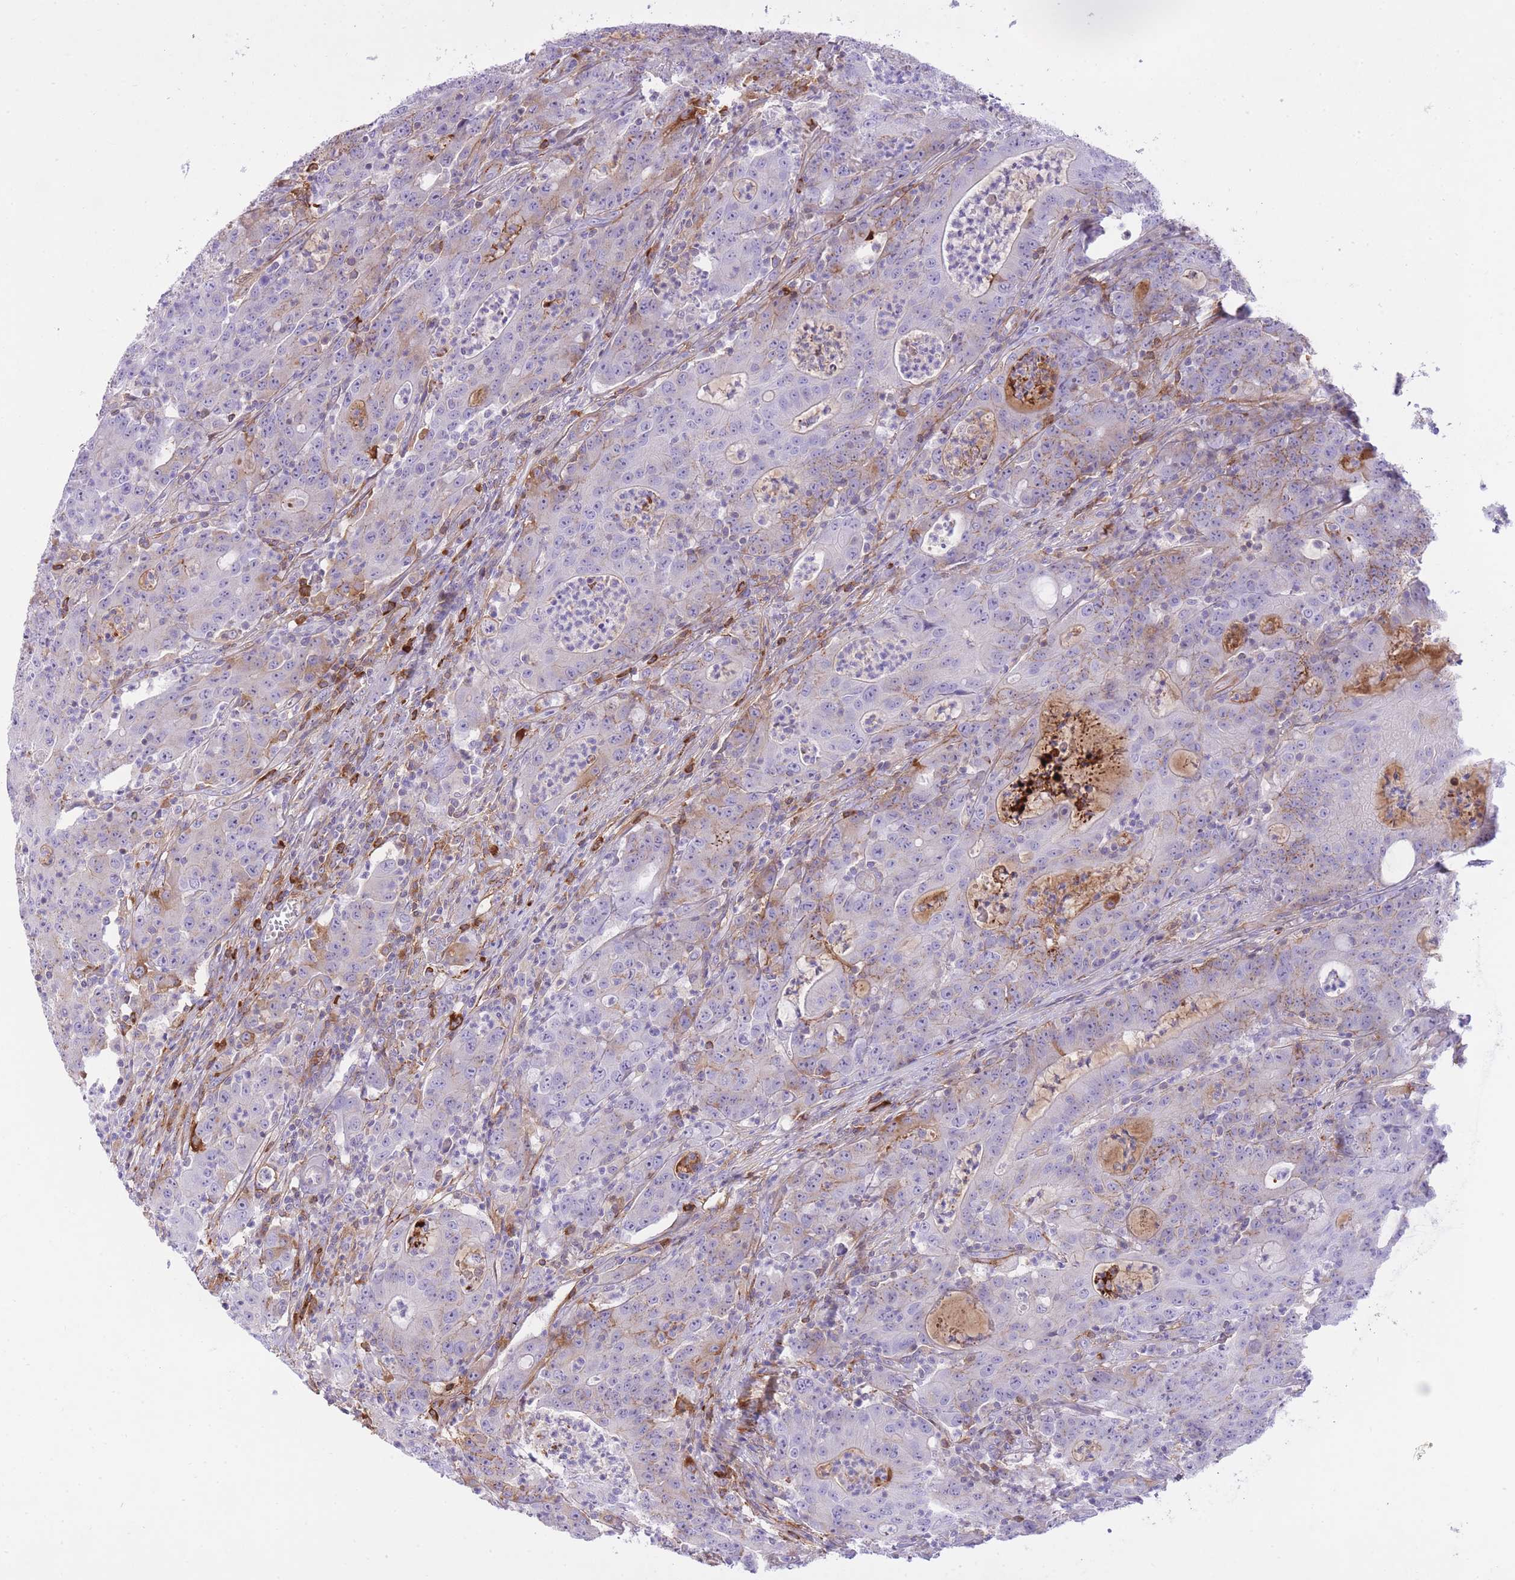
{"staining": {"intensity": "moderate", "quantity": "<25%", "location": "cytoplasmic/membranous"}, "tissue": "colorectal cancer", "cell_type": "Tumor cells", "image_type": "cancer", "snomed": [{"axis": "morphology", "description": "Adenocarcinoma, NOS"}, {"axis": "topography", "description": "Colon"}], "caption": "Colorectal adenocarcinoma tissue exhibits moderate cytoplasmic/membranous expression in about <25% of tumor cells", "gene": "HRG", "patient": {"sex": "male", "age": 83}}